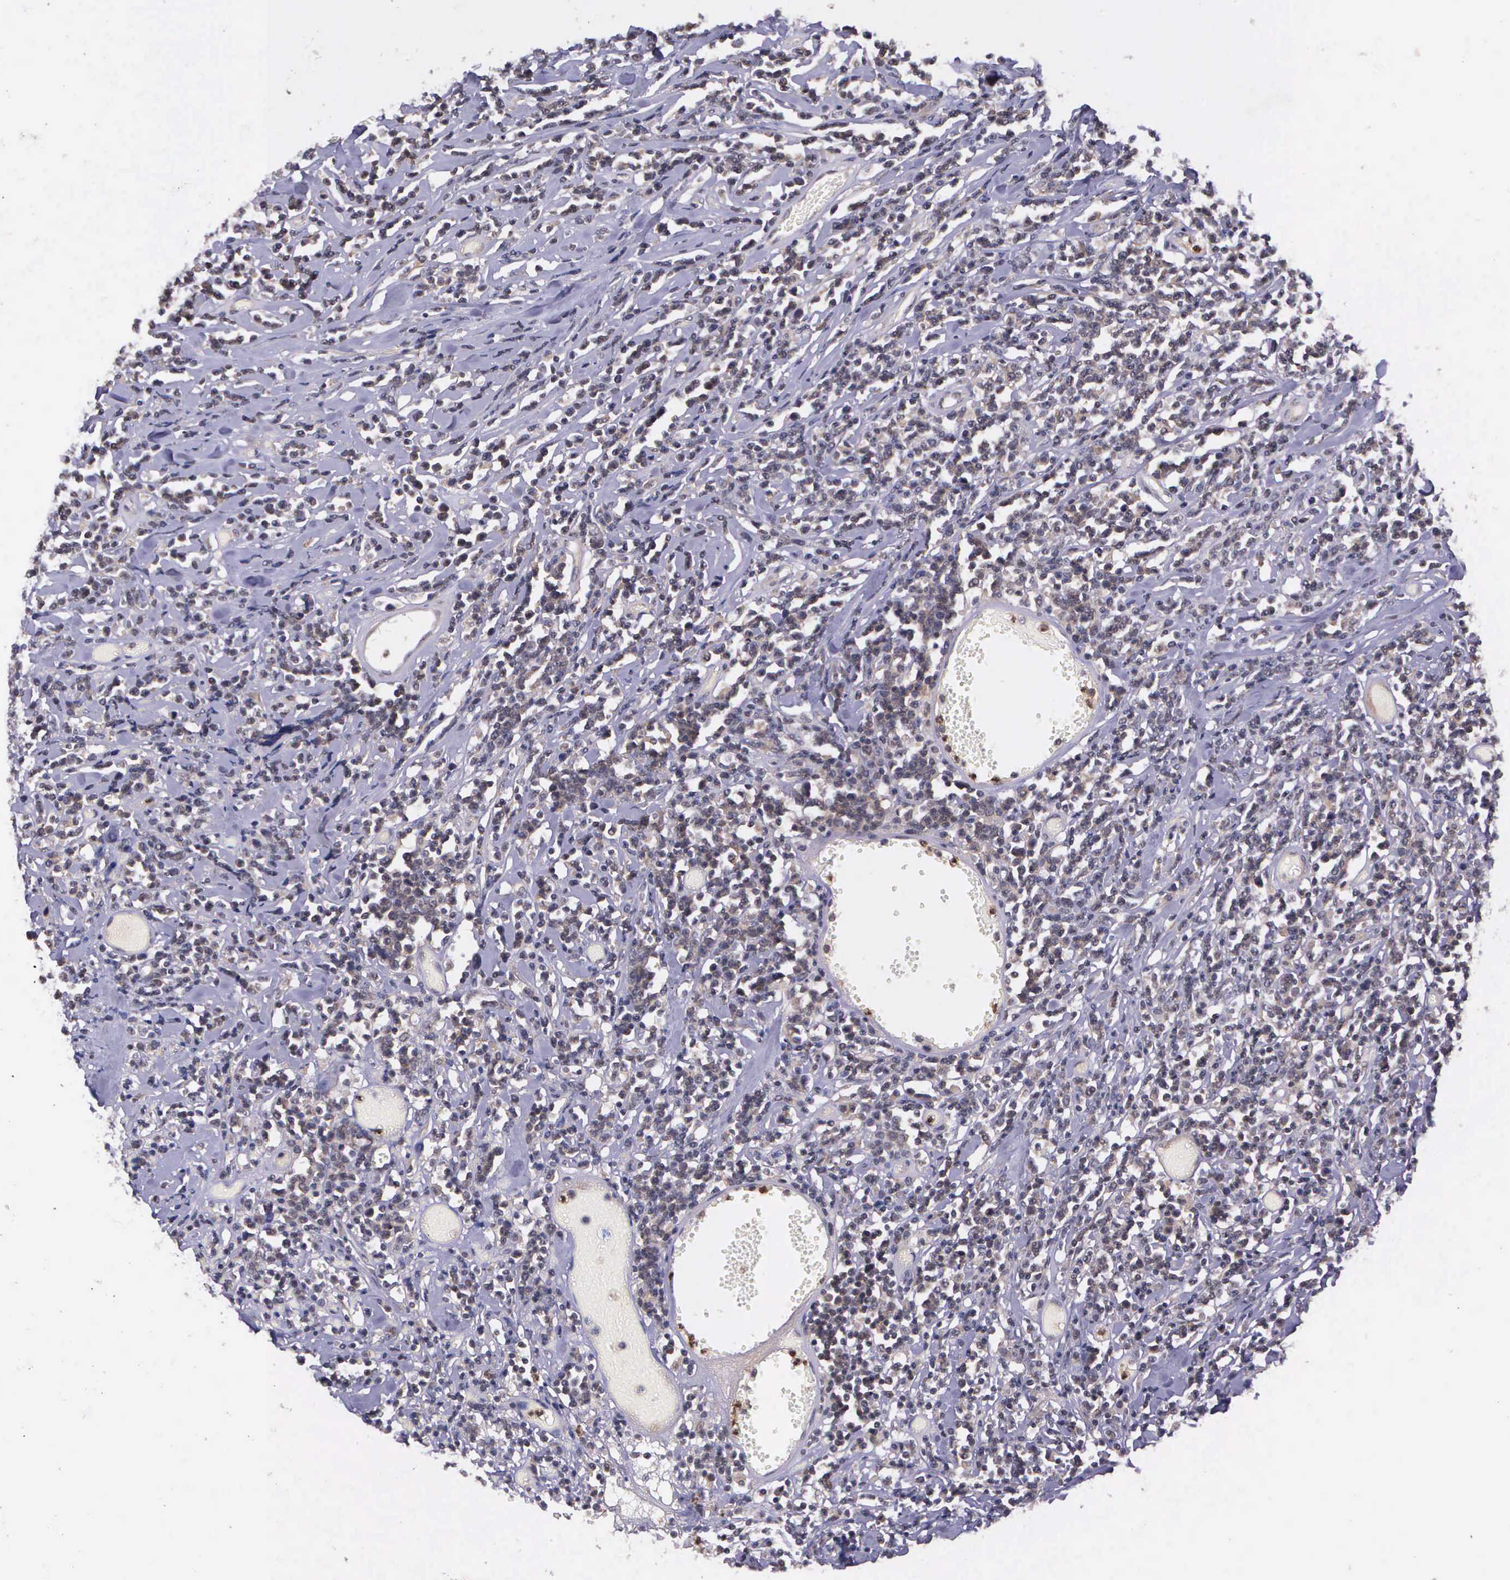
{"staining": {"intensity": "negative", "quantity": "none", "location": "none"}, "tissue": "lymphoma", "cell_type": "Tumor cells", "image_type": "cancer", "snomed": [{"axis": "morphology", "description": "Malignant lymphoma, non-Hodgkin's type, High grade"}, {"axis": "topography", "description": "Colon"}], "caption": "A high-resolution photomicrograph shows immunohistochemistry (IHC) staining of malignant lymphoma, non-Hodgkin's type (high-grade), which shows no significant staining in tumor cells.", "gene": "PRICKLE3", "patient": {"sex": "male", "age": 82}}